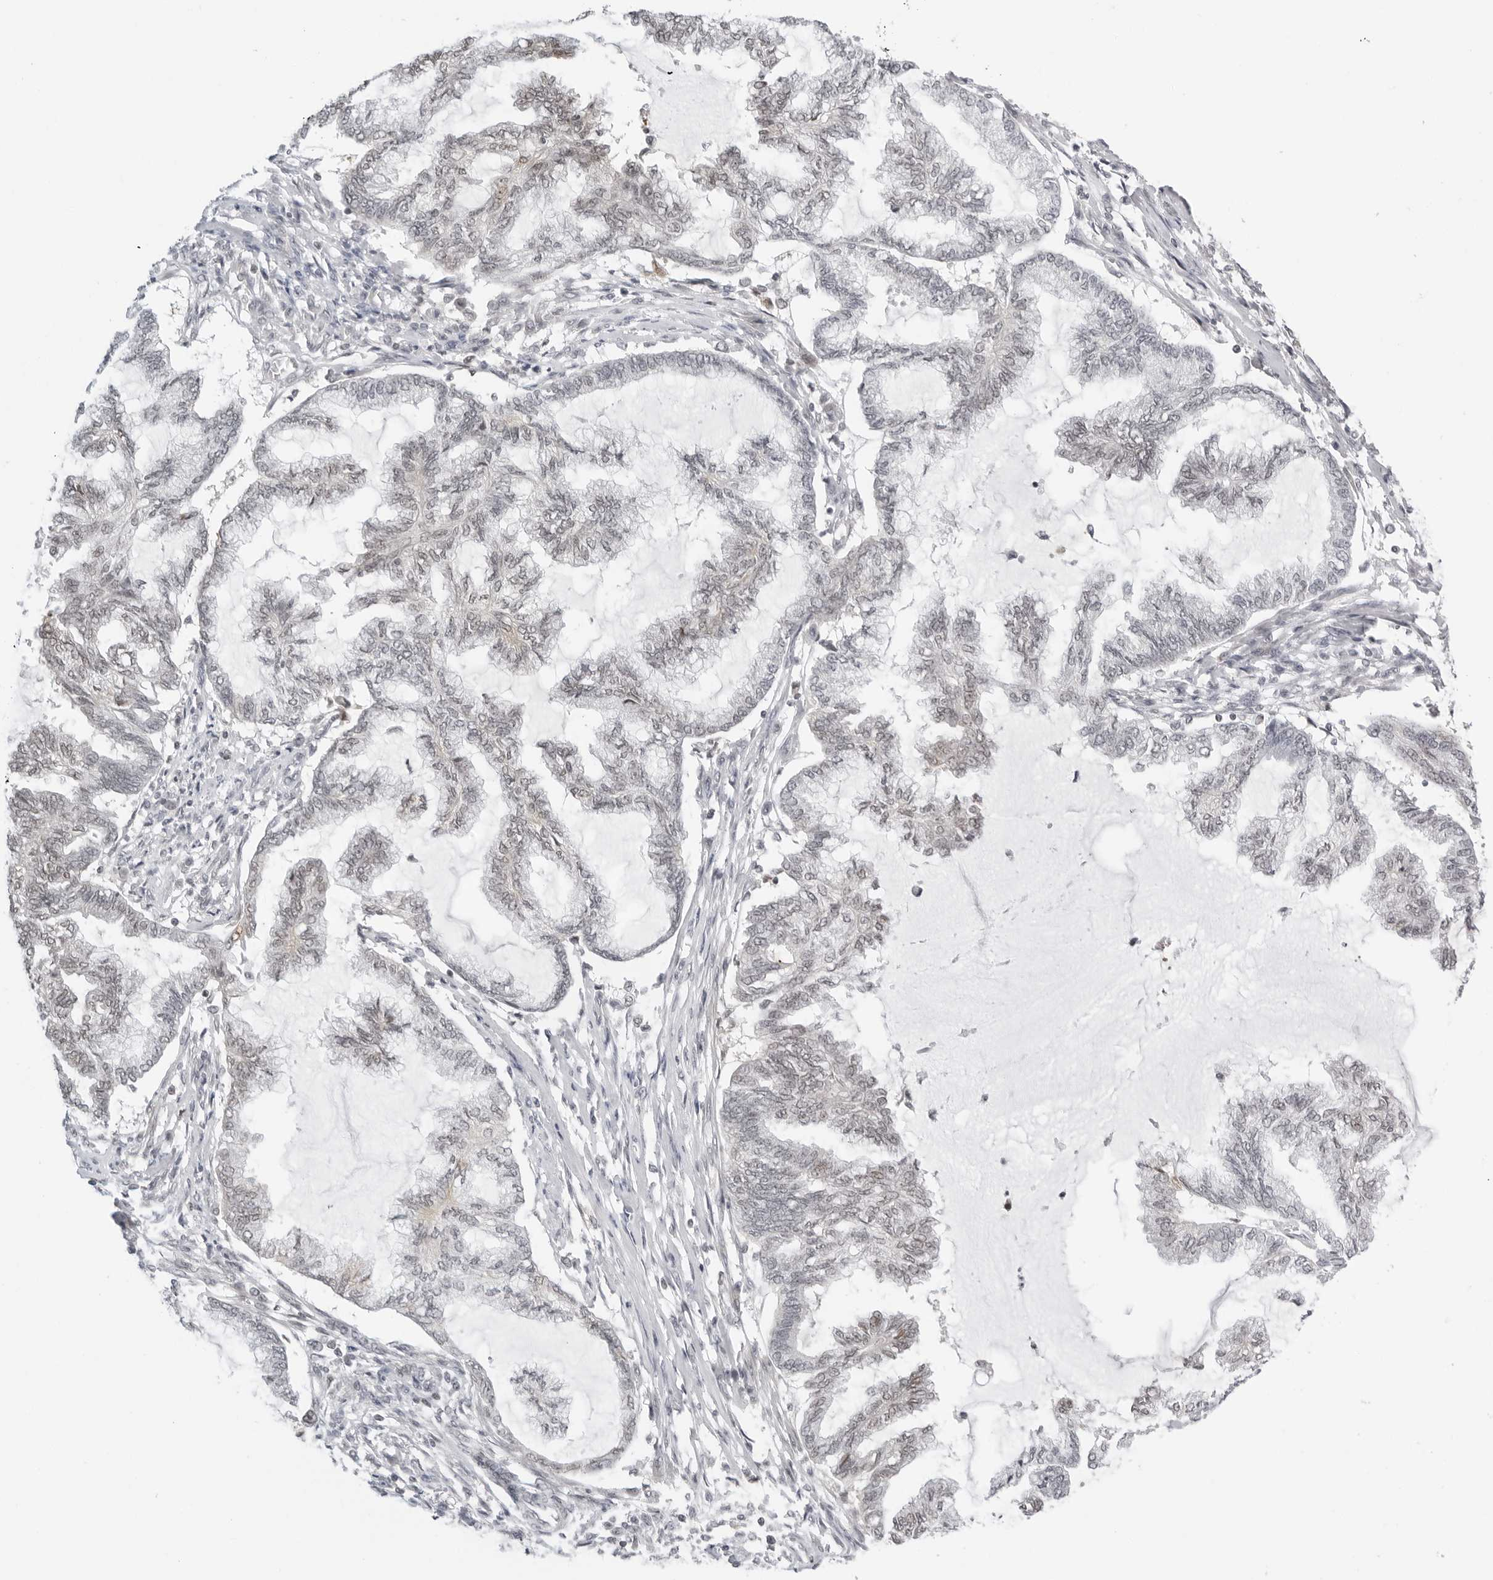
{"staining": {"intensity": "weak", "quantity": "25%-75%", "location": "nuclear"}, "tissue": "endometrial cancer", "cell_type": "Tumor cells", "image_type": "cancer", "snomed": [{"axis": "morphology", "description": "Adenocarcinoma, NOS"}, {"axis": "topography", "description": "Endometrium"}], "caption": "IHC photomicrograph of endometrial cancer (adenocarcinoma) stained for a protein (brown), which displays low levels of weak nuclear expression in about 25%-75% of tumor cells.", "gene": "MSH6", "patient": {"sex": "female", "age": 86}}